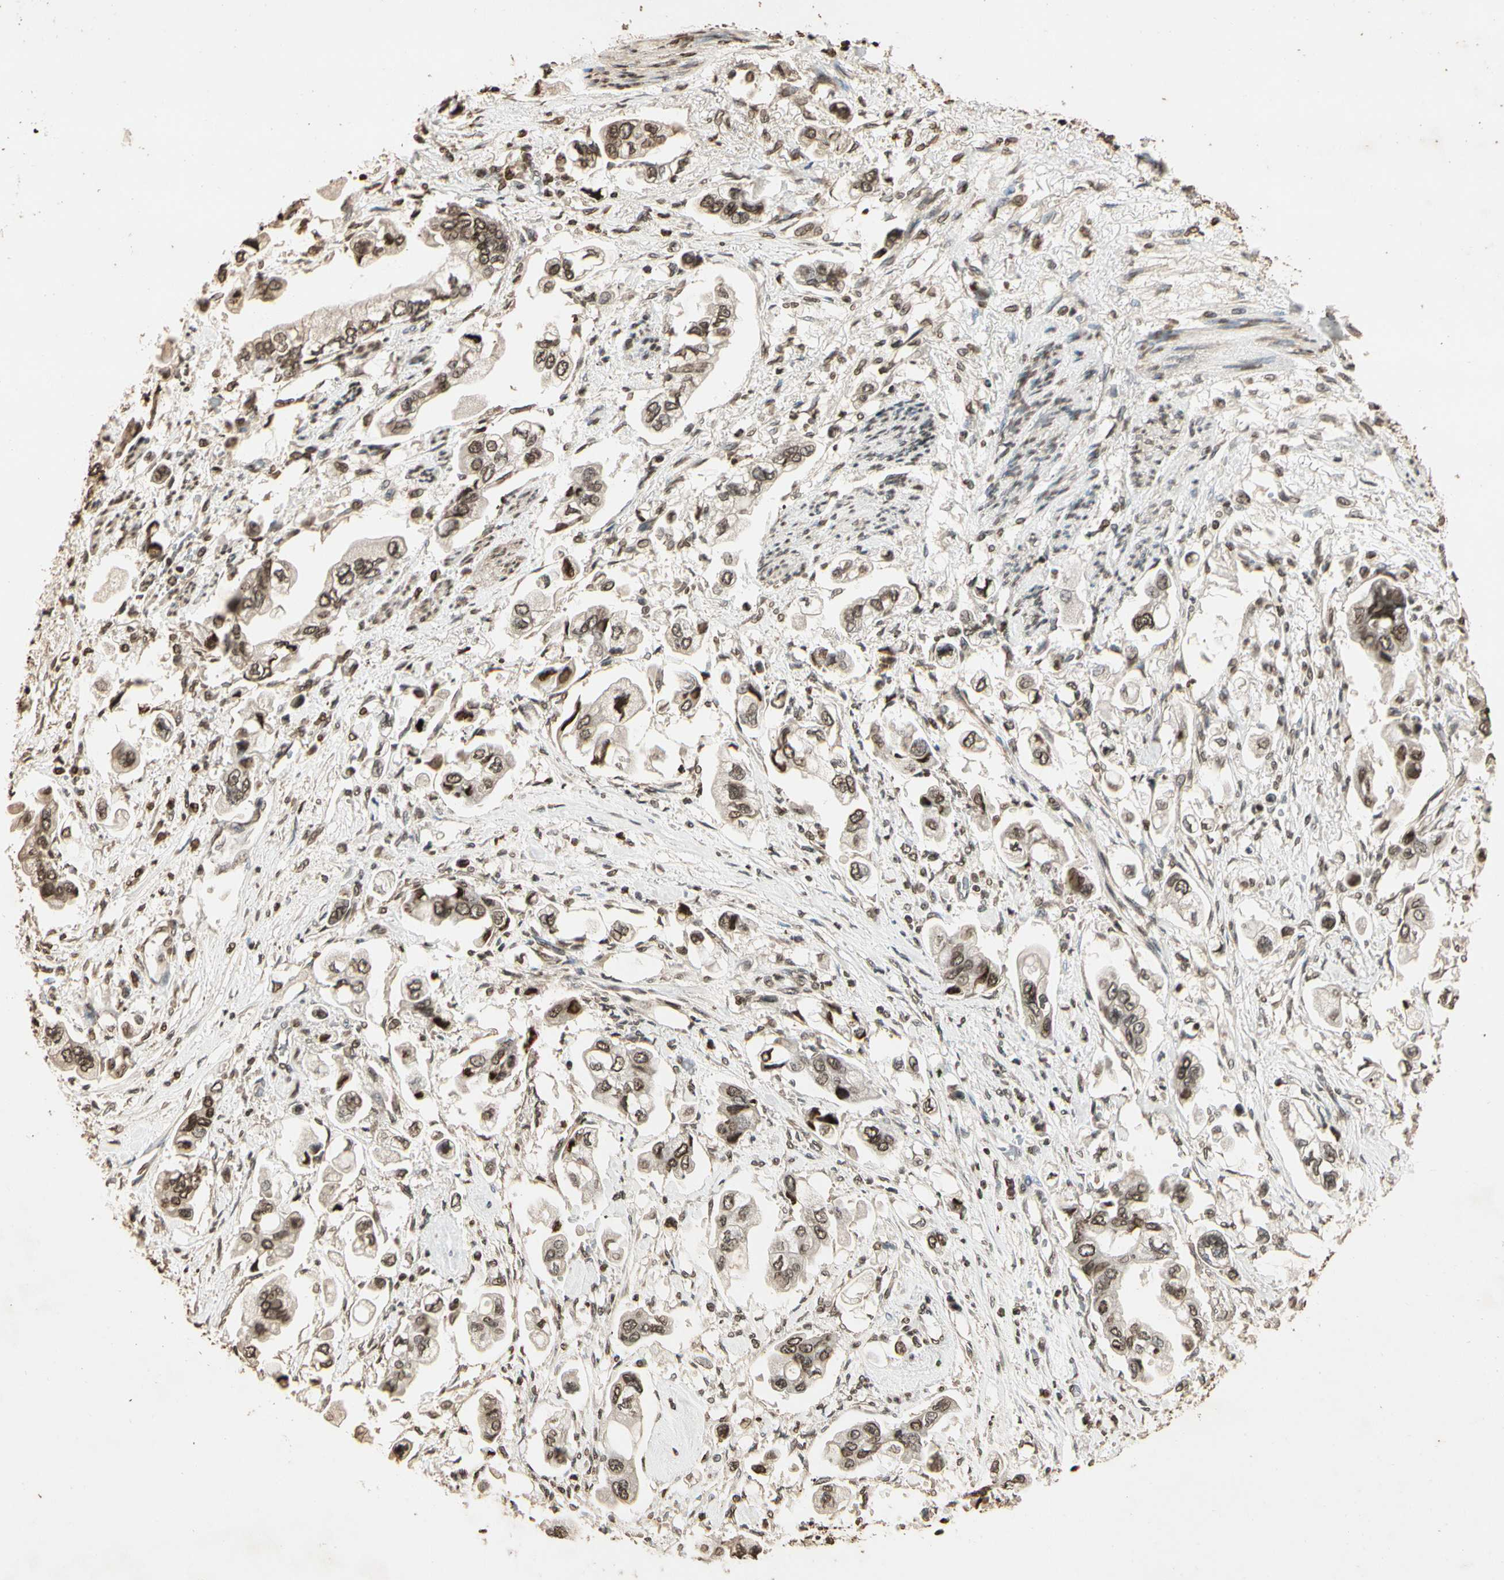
{"staining": {"intensity": "moderate", "quantity": ">75%", "location": "cytoplasmic/membranous,nuclear"}, "tissue": "stomach cancer", "cell_type": "Tumor cells", "image_type": "cancer", "snomed": [{"axis": "morphology", "description": "Adenocarcinoma, NOS"}, {"axis": "topography", "description": "Stomach"}], "caption": "A medium amount of moderate cytoplasmic/membranous and nuclear expression is seen in approximately >75% of tumor cells in stomach cancer (adenocarcinoma) tissue.", "gene": "TOP1", "patient": {"sex": "male", "age": 62}}